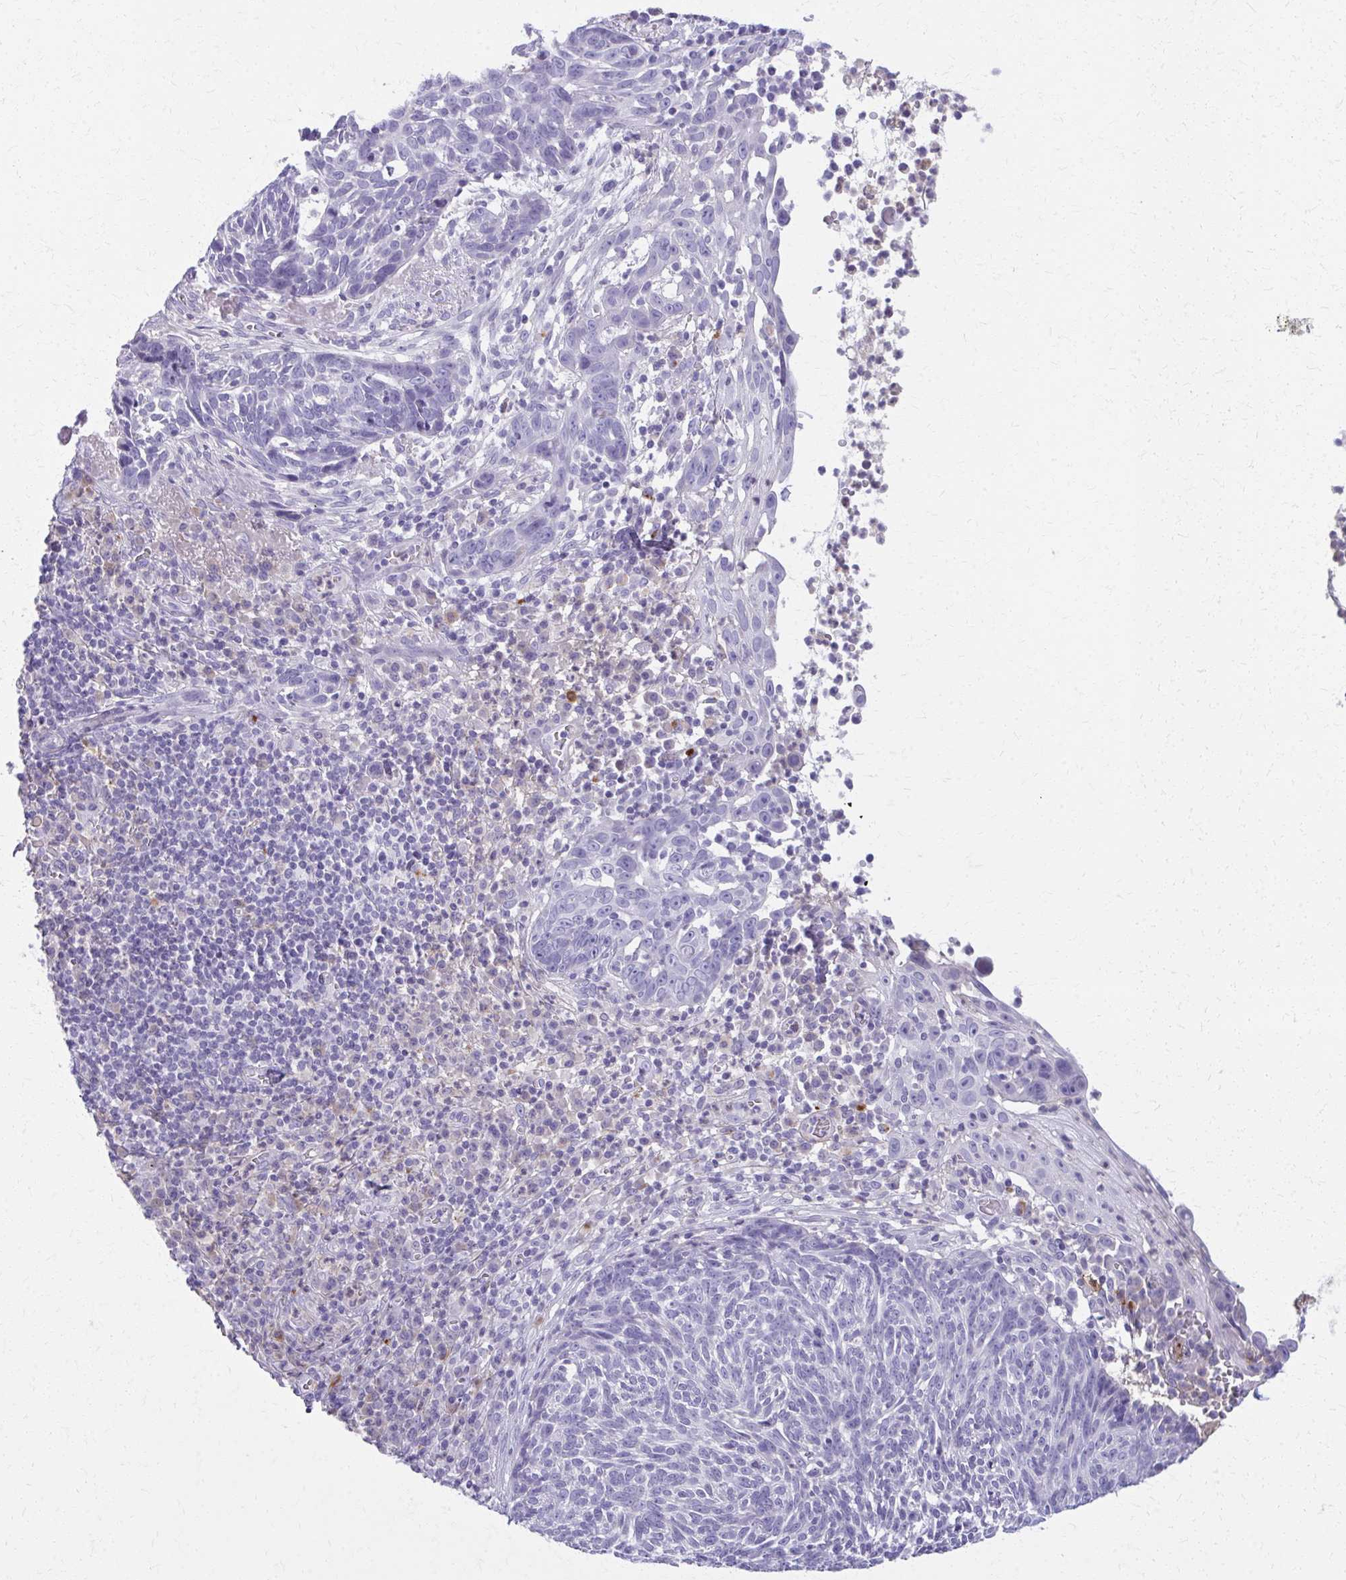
{"staining": {"intensity": "negative", "quantity": "none", "location": "none"}, "tissue": "skin cancer", "cell_type": "Tumor cells", "image_type": "cancer", "snomed": [{"axis": "morphology", "description": "Basal cell carcinoma"}, {"axis": "topography", "description": "Skin"}, {"axis": "topography", "description": "Skin of face"}], "caption": "Protein analysis of skin cancer shows no significant positivity in tumor cells.", "gene": "OR4M1", "patient": {"sex": "female", "age": 95}}